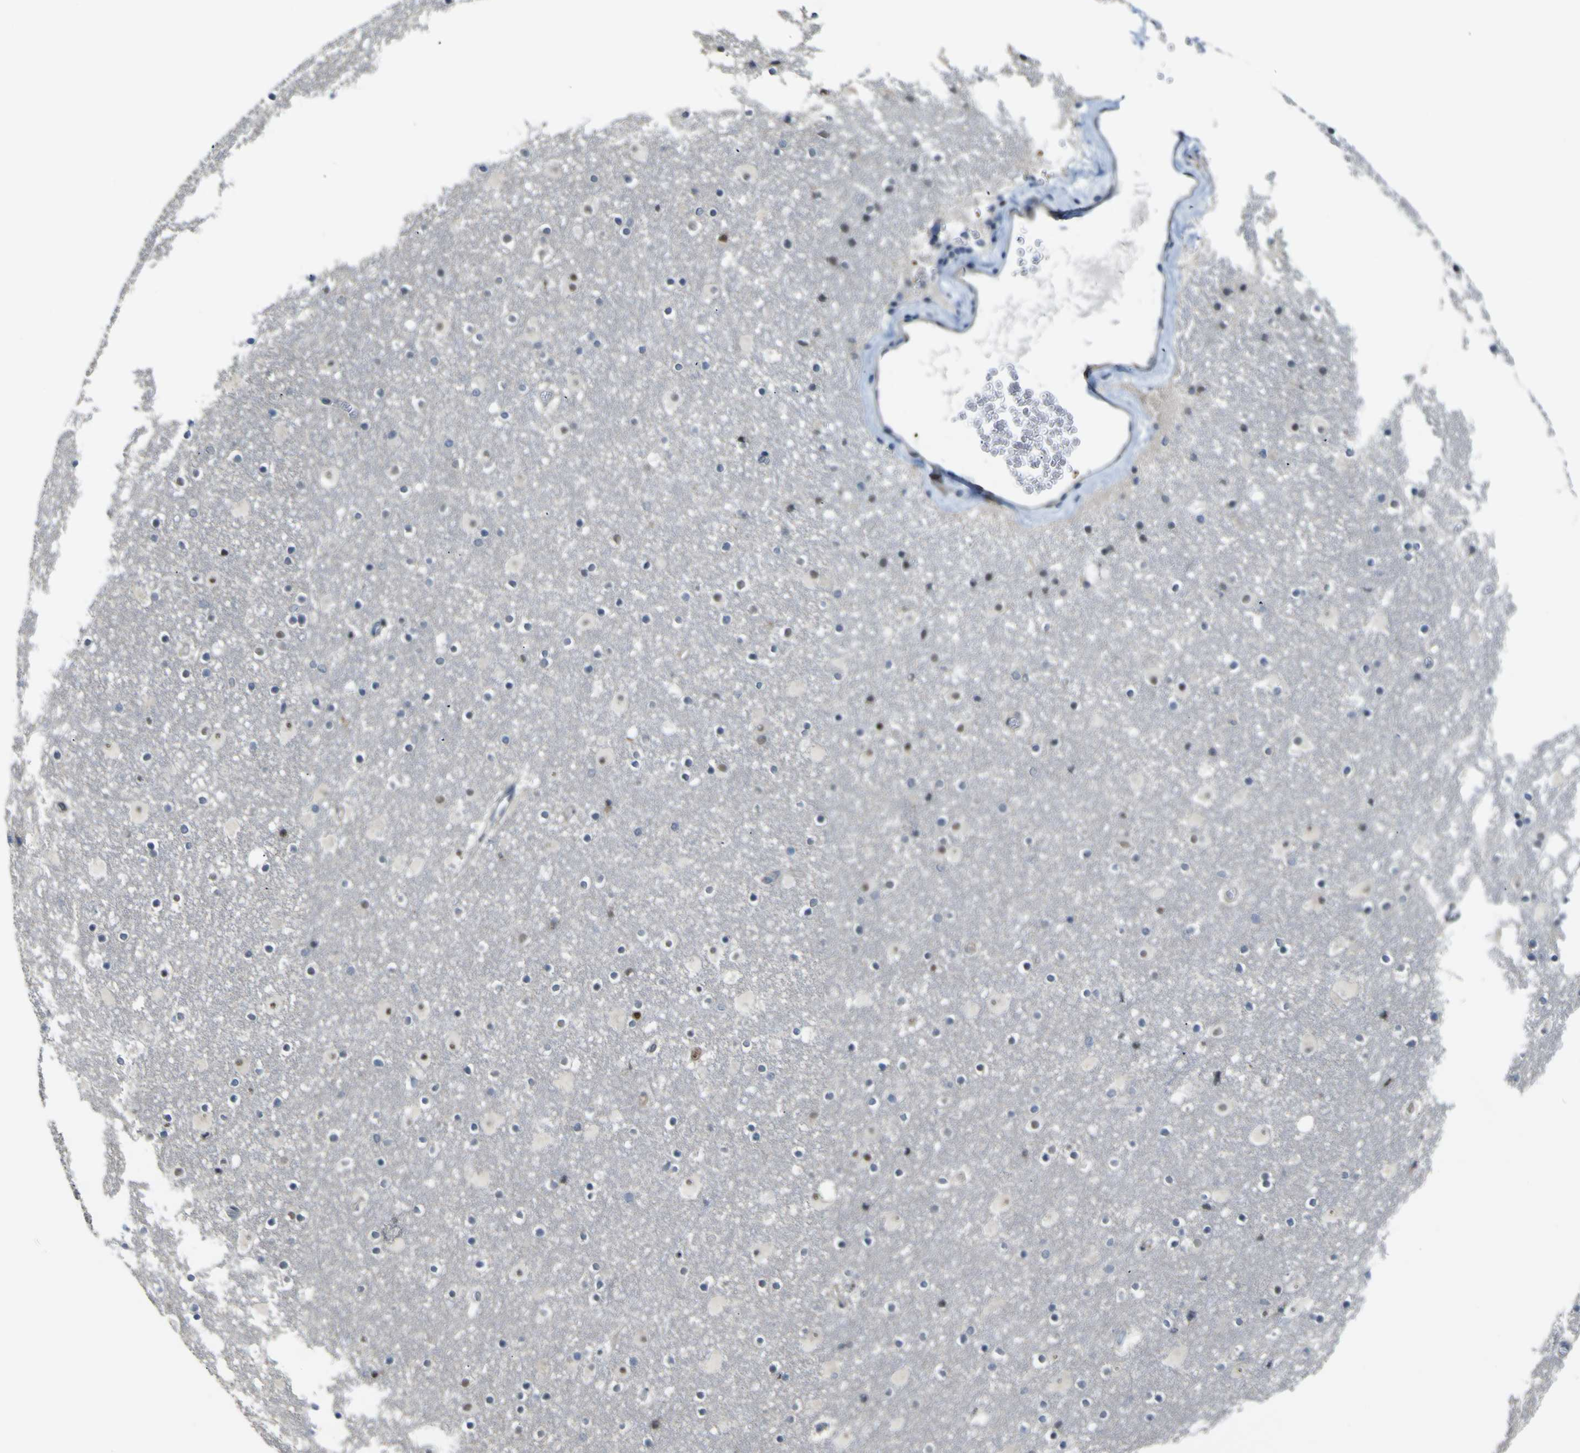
{"staining": {"intensity": "negative", "quantity": "none", "location": "none"}, "tissue": "caudate", "cell_type": "Glial cells", "image_type": "normal", "snomed": [{"axis": "morphology", "description": "Normal tissue, NOS"}, {"axis": "topography", "description": "Lateral ventricle wall"}], "caption": "There is no significant positivity in glial cells of caudate. (DAB IHC visualized using brightfield microscopy, high magnification).", "gene": "KDM7A", "patient": {"sex": "male", "age": 45}}